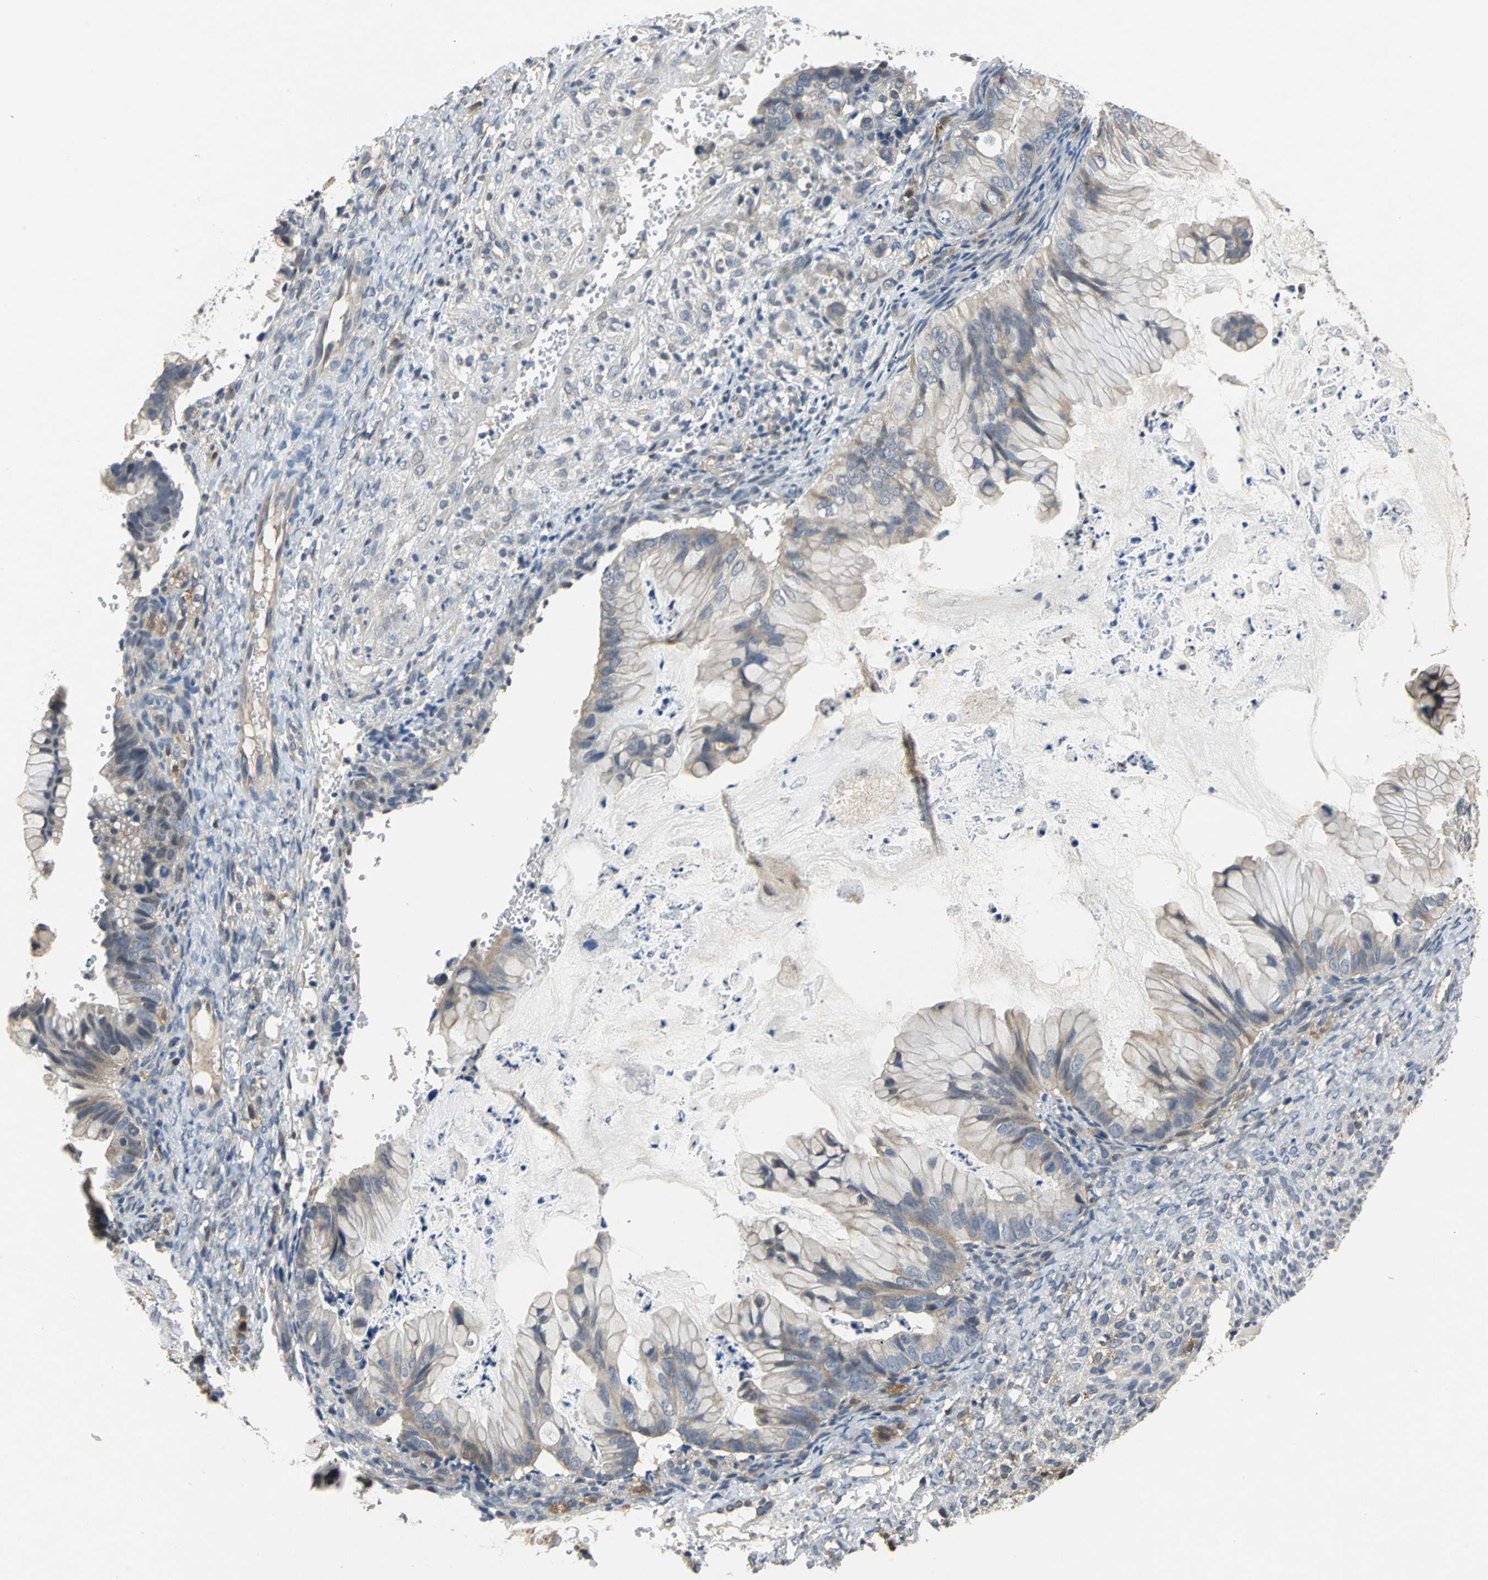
{"staining": {"intensity": "weak", "quantity": "<25%", "location": "cytoplasmic/membranous"}, "tissue": "ovarian cancer", "cell_type": "Tumor cells", "image_type": "cancer", "snomed": [{"axis": "morphology", "description": "Cystadenocarcinoma, mucinous, NOS"}, {"axis": "topography", "description": "Ovary"}], "caption": "High power microscopy micrograph of an immunohistochemistry image of ovarian cancer (mucinous cystadenocarcinoma), revealing no significant expression in tumor cells.", "gene": "IL17RB", "patient": {"sex": "female", "age": 36}}